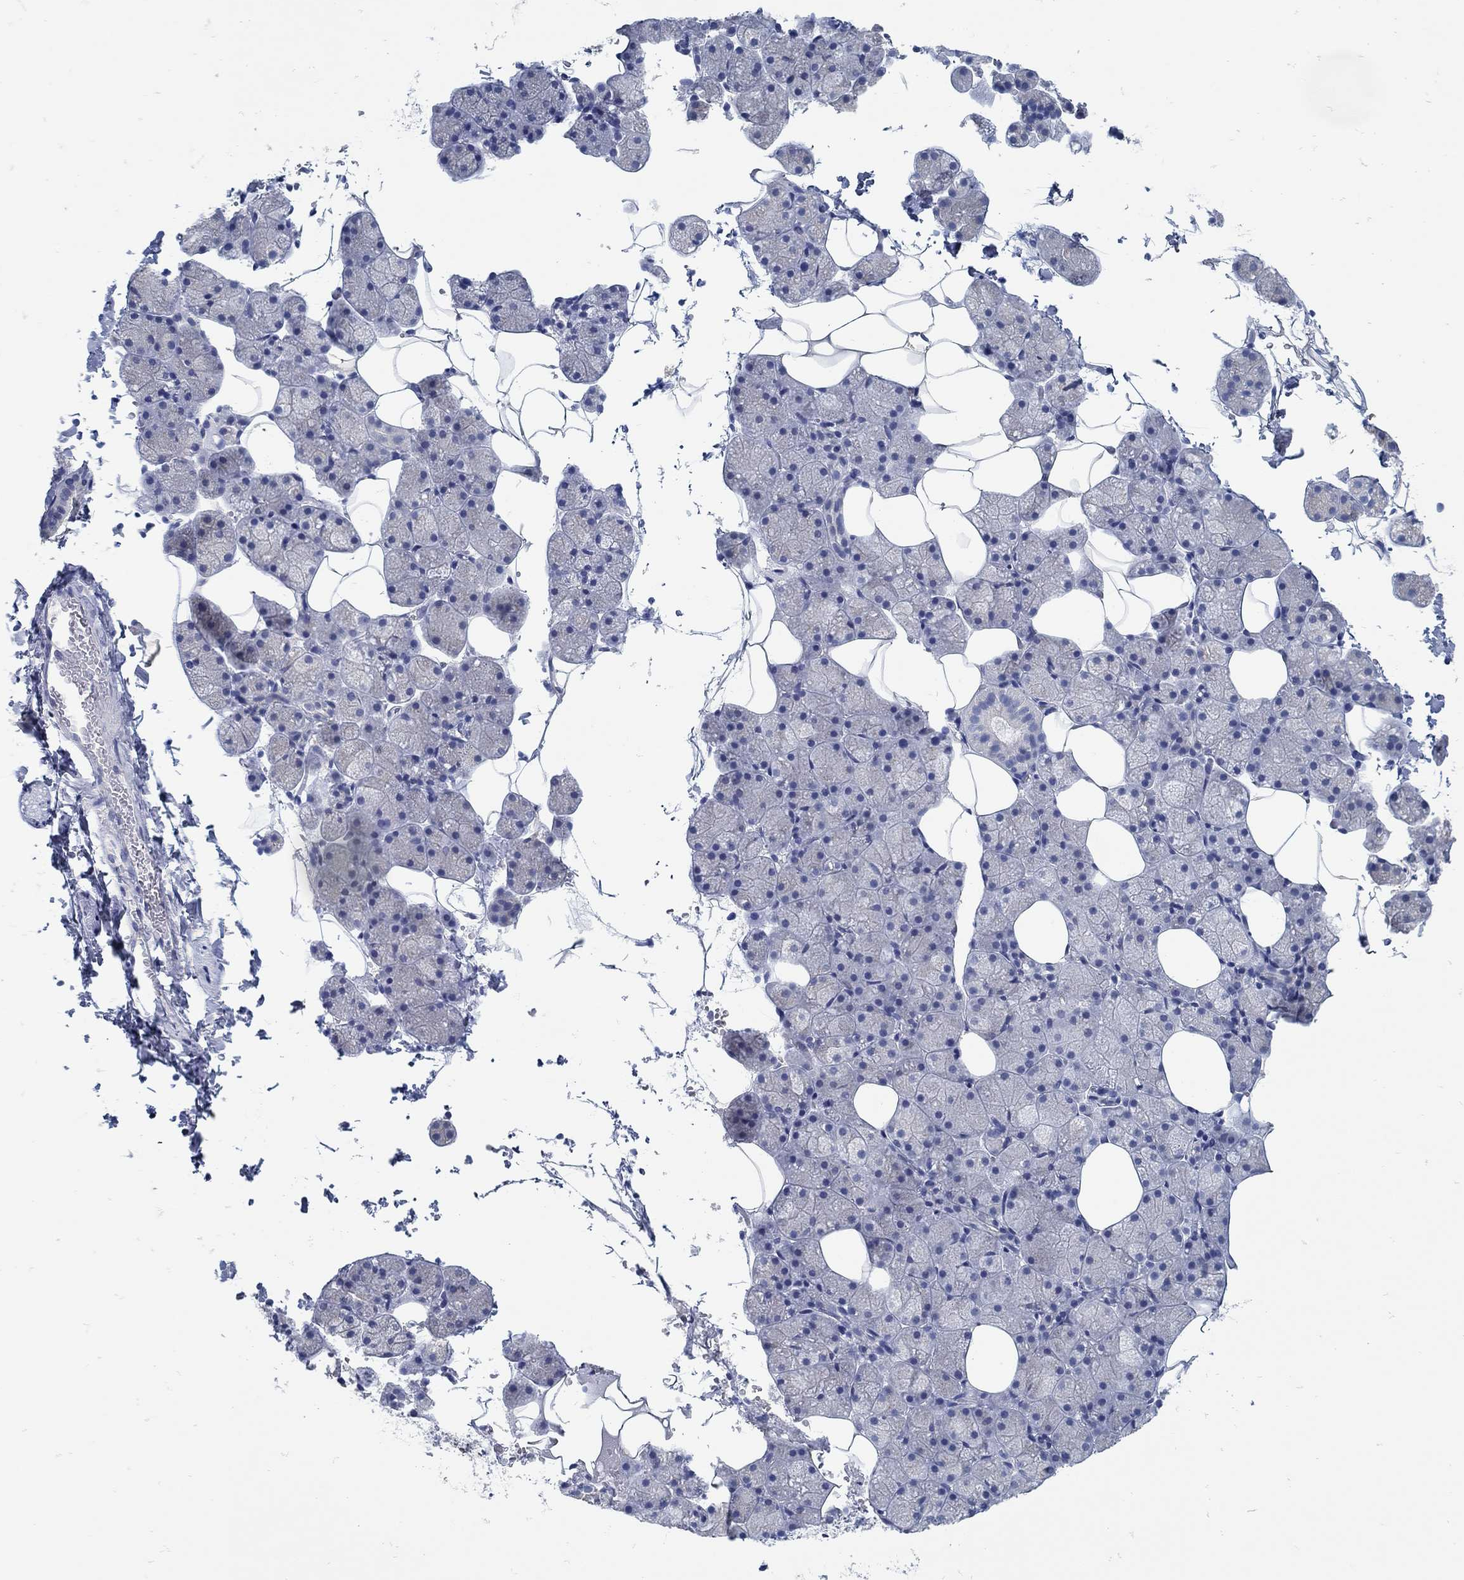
{"staining": {"intensity": "negative", "quantity": "none", "location": "none"}, "tissue": "salivary gland", "cell_type": "Glandular cells", "image_type": "normal", "snomed": [{"axis": "morphology", "description": "Normal tissue, NOS"}, {"axis": "topography", "description": "Salivary gland"}], "caption": "IHC micrograph of normal salivary gland stained for a protein (brown), which demonstrates no staining in glandular cells. (Brightfield microscopy of DAB (3,3'-diaminobenzidine) immunohistochemistry (IHC) at high magnification).", "gene": "ZFAND4", "patient": {"sex": "male", "age": 38}}